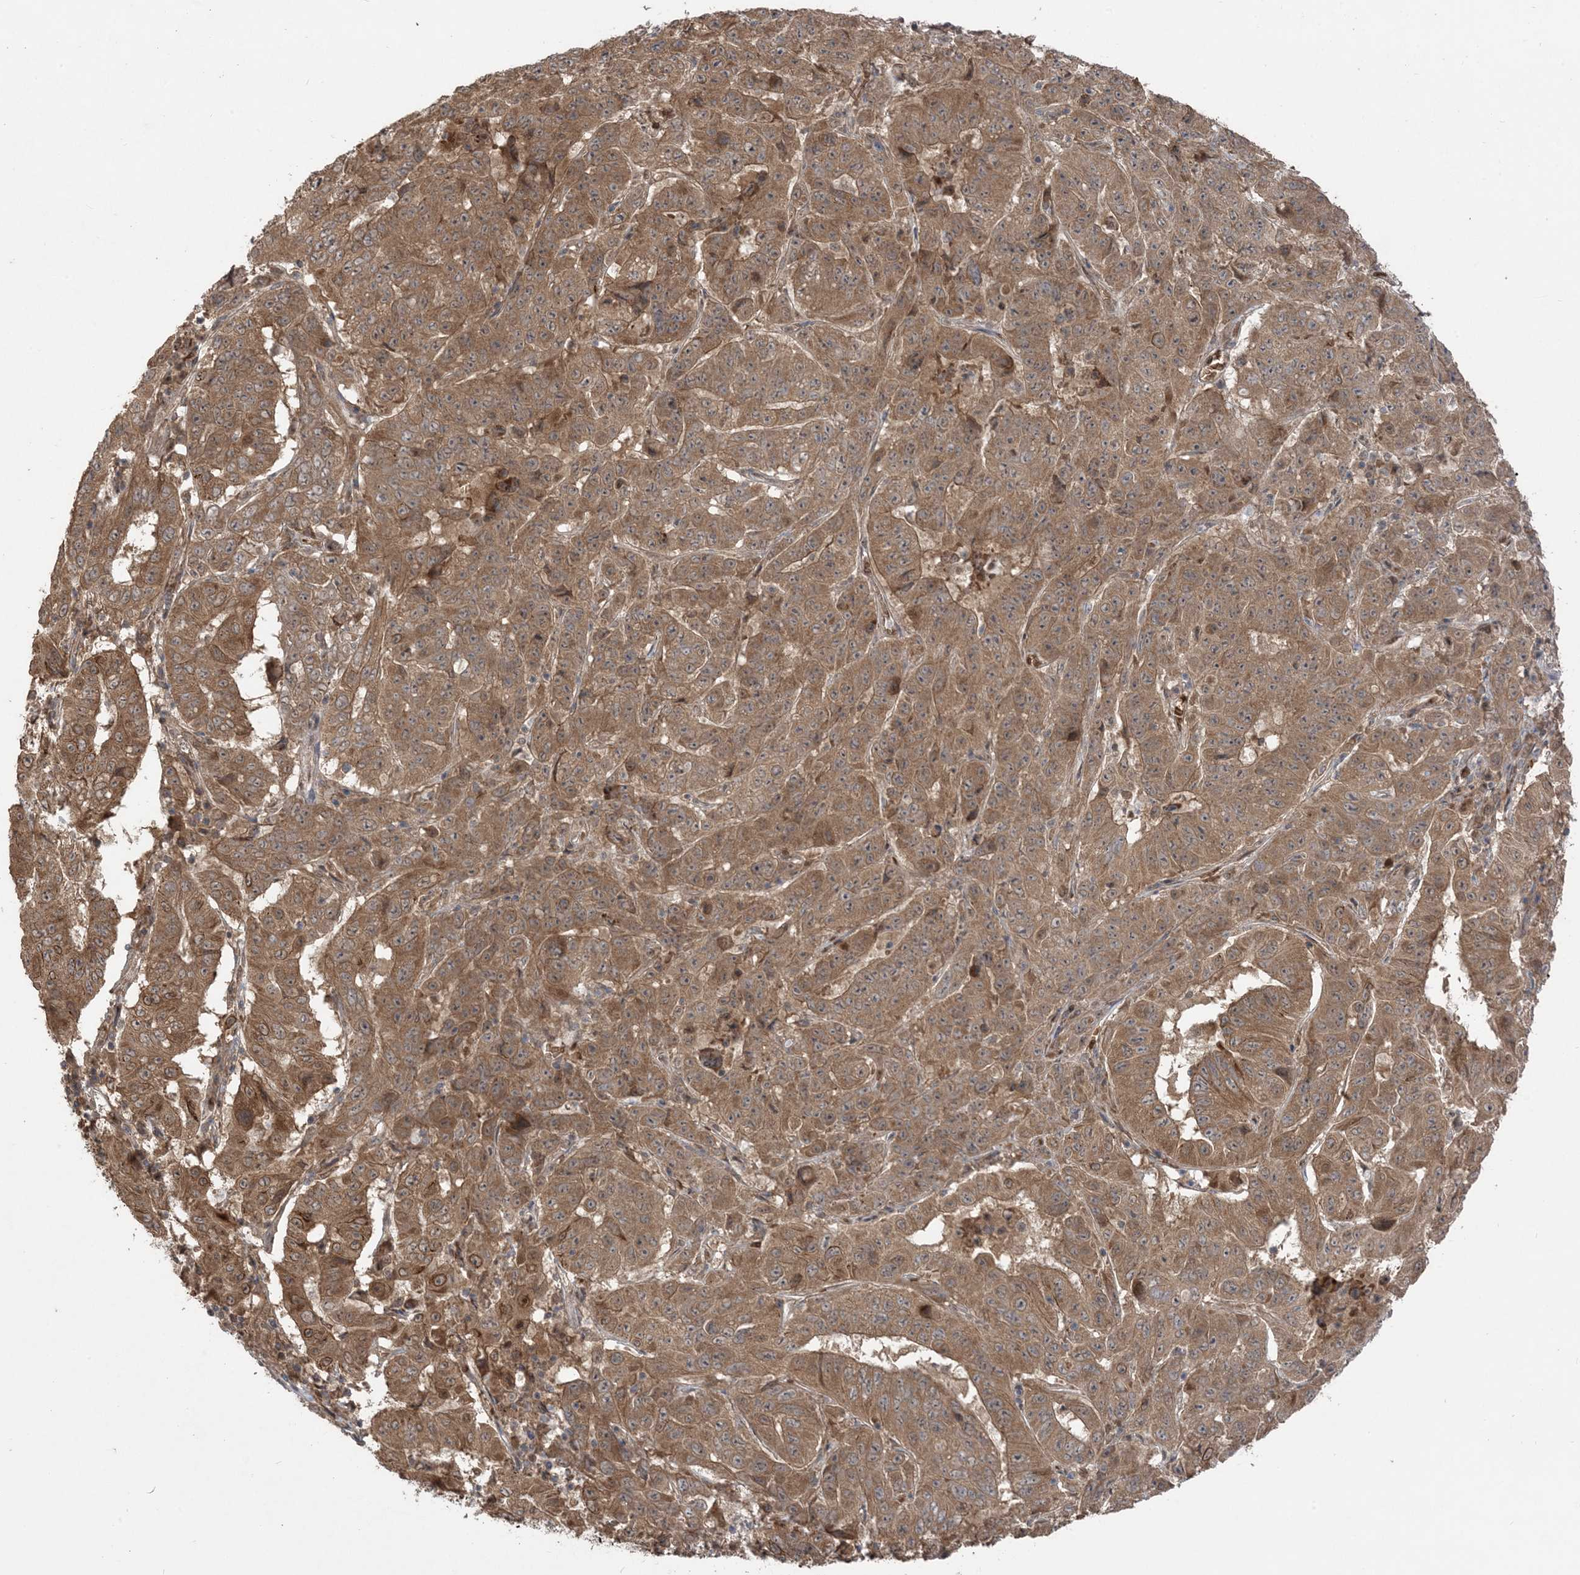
{"staining": {"intensity": "moderate", "quantity": ">75%", "location": "cytoplasmic/membranous"}, "tissue": "pancreatic cancer", "cell_type": "Tumor cells", "image_type": "cancer", "snomed": [{"axis": "morphology", "description": "Adenocarcinoma, NOS"}, {"axis": "topography", "description": "Pancreas"}], "caption": "Approximately >75% of tumor cells in pancreatic adenocarcinoma exhibit moderate cytoplasmic/membranous protein expression as visualized by brown immunohistochemical staining.", "gene": "PUSL1", "patient": {"sex": "male", "age": 63}}